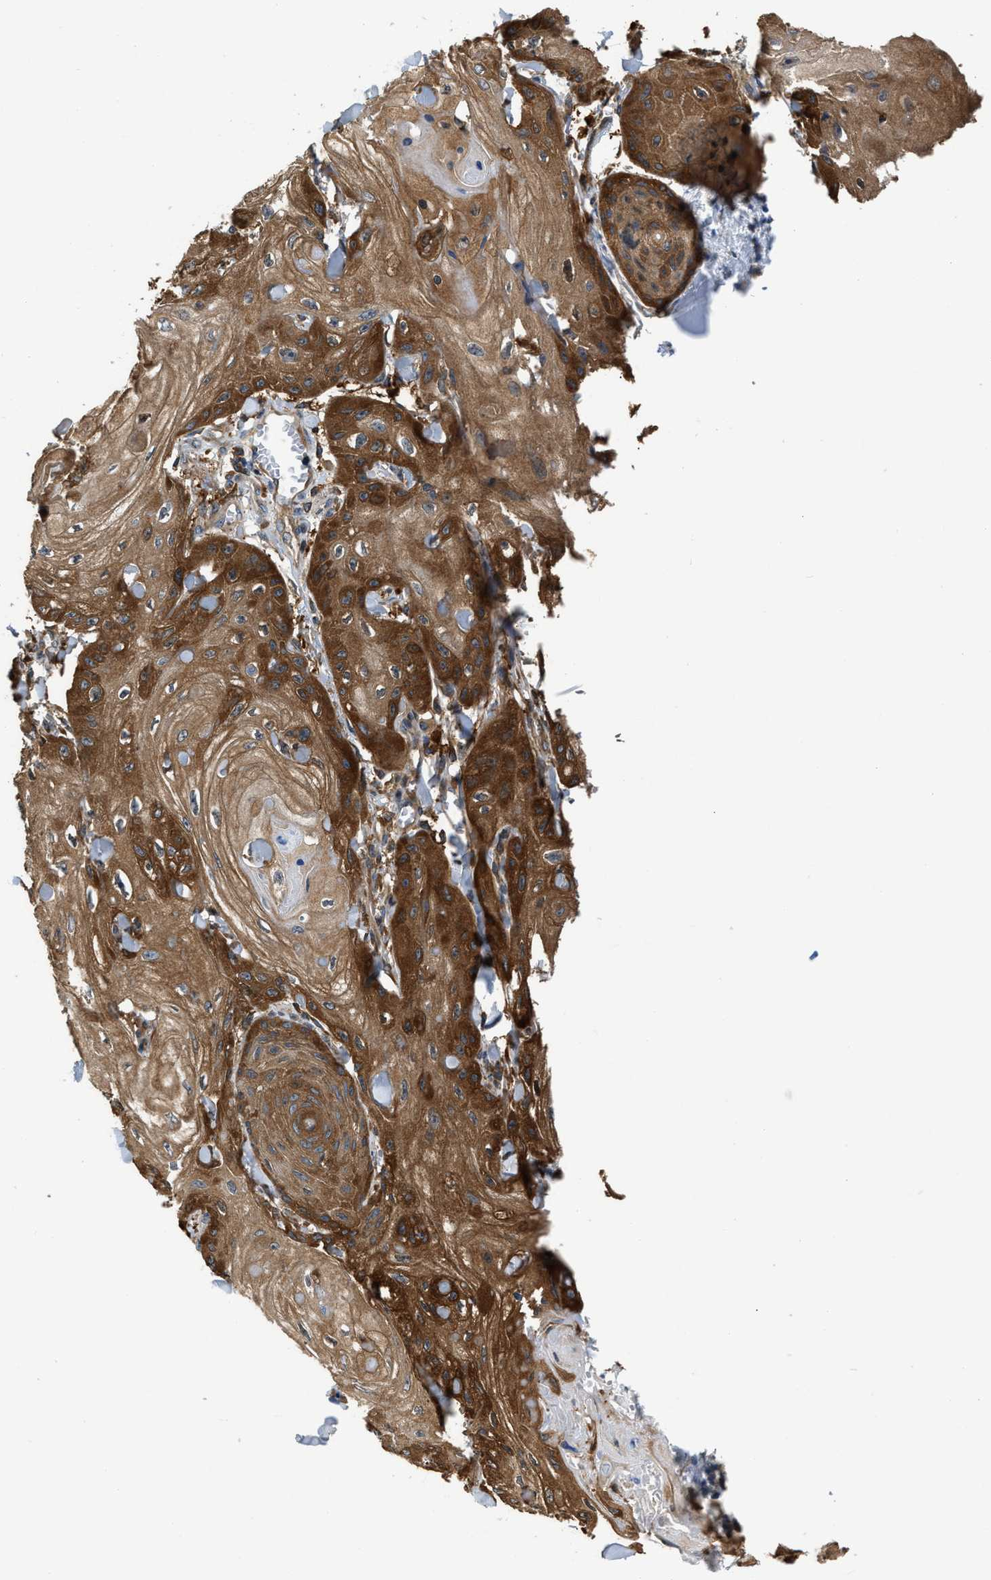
{"staining": {"intensity": "strong", "quantity": ">75%", "location": "cytoplasmic/membranous"}, "tissue": "skin cancer", "cell_type": "Tumor cells", "image_type": "cancer", "snomed": [{"axis": "morphology", "description": "Squamous cell carcinoma, NOS"}, {"axis": "topography", "description": "Skin"}], "caption": "Immunohistochemical staining of squamous cell carcinoma (skin) demonstrates high levels of strong cytoplasmic/membranous staining in about >75% of tumor cells.", "gene": "PKM", "patient": {"sex": "male", "age": 74}}